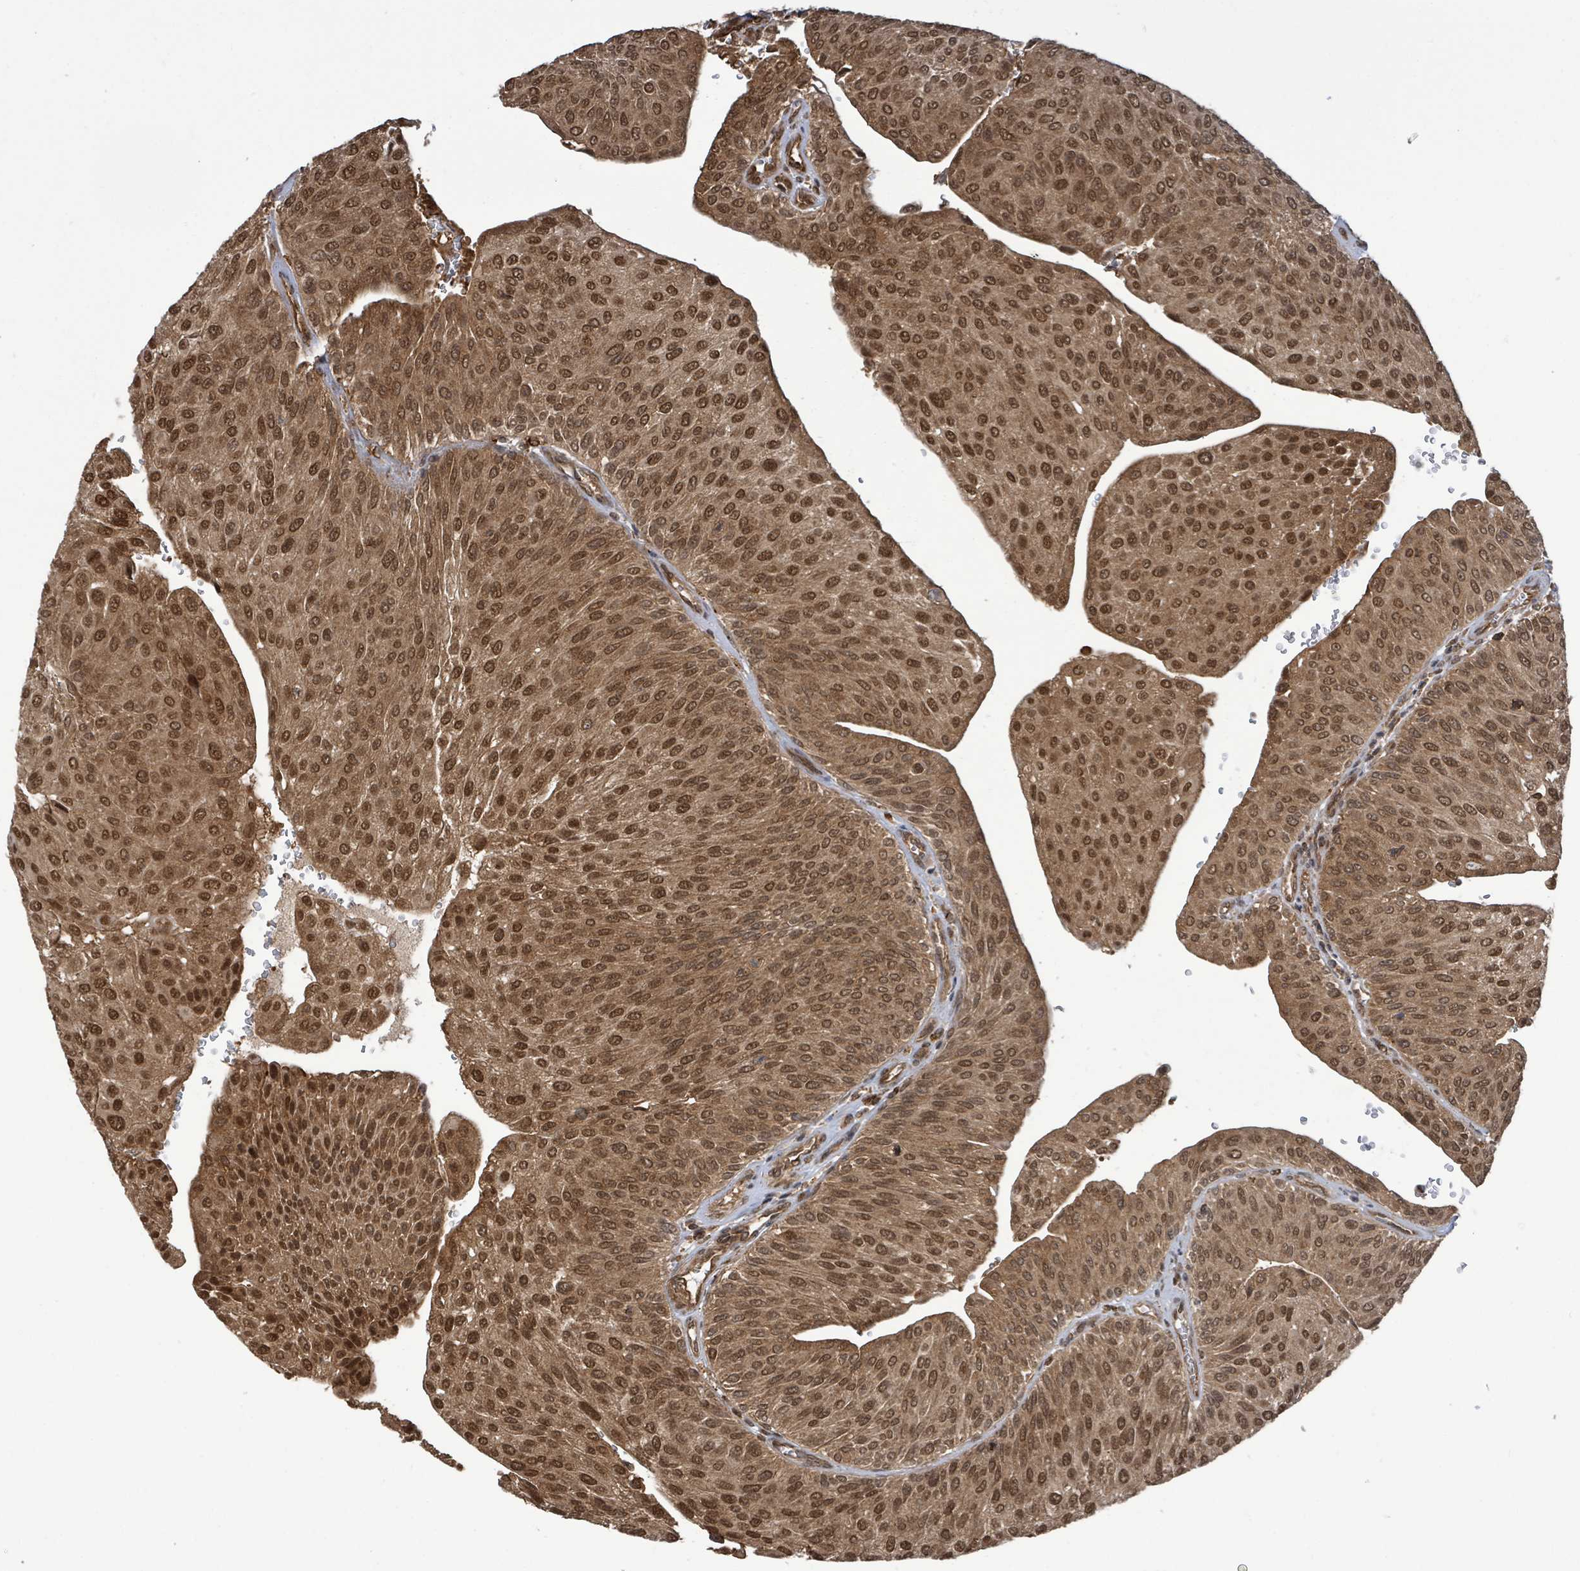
{"staining": {"intensity": "strong", "quantity": ">75%", "location": "cytoplasmic/membranous,nuclear"}, "tissue": "urothelial cancer", "cell_type": "Tumor cells", "image_type": "cancer", "snomed": [{"axis": "morphology", "description": "Urothelial carcinoma, NOS"}, {"axis": "topography", "description": "Urinary bladder"}], "caption": "A high amount of strong cytoplasmic/membranous and nuclear expression is present in about >75% of tumor cells in transitional cell carcinoma tissue.", "gene": "KLC1", "patient": {"sex": "male", "age": 67}}